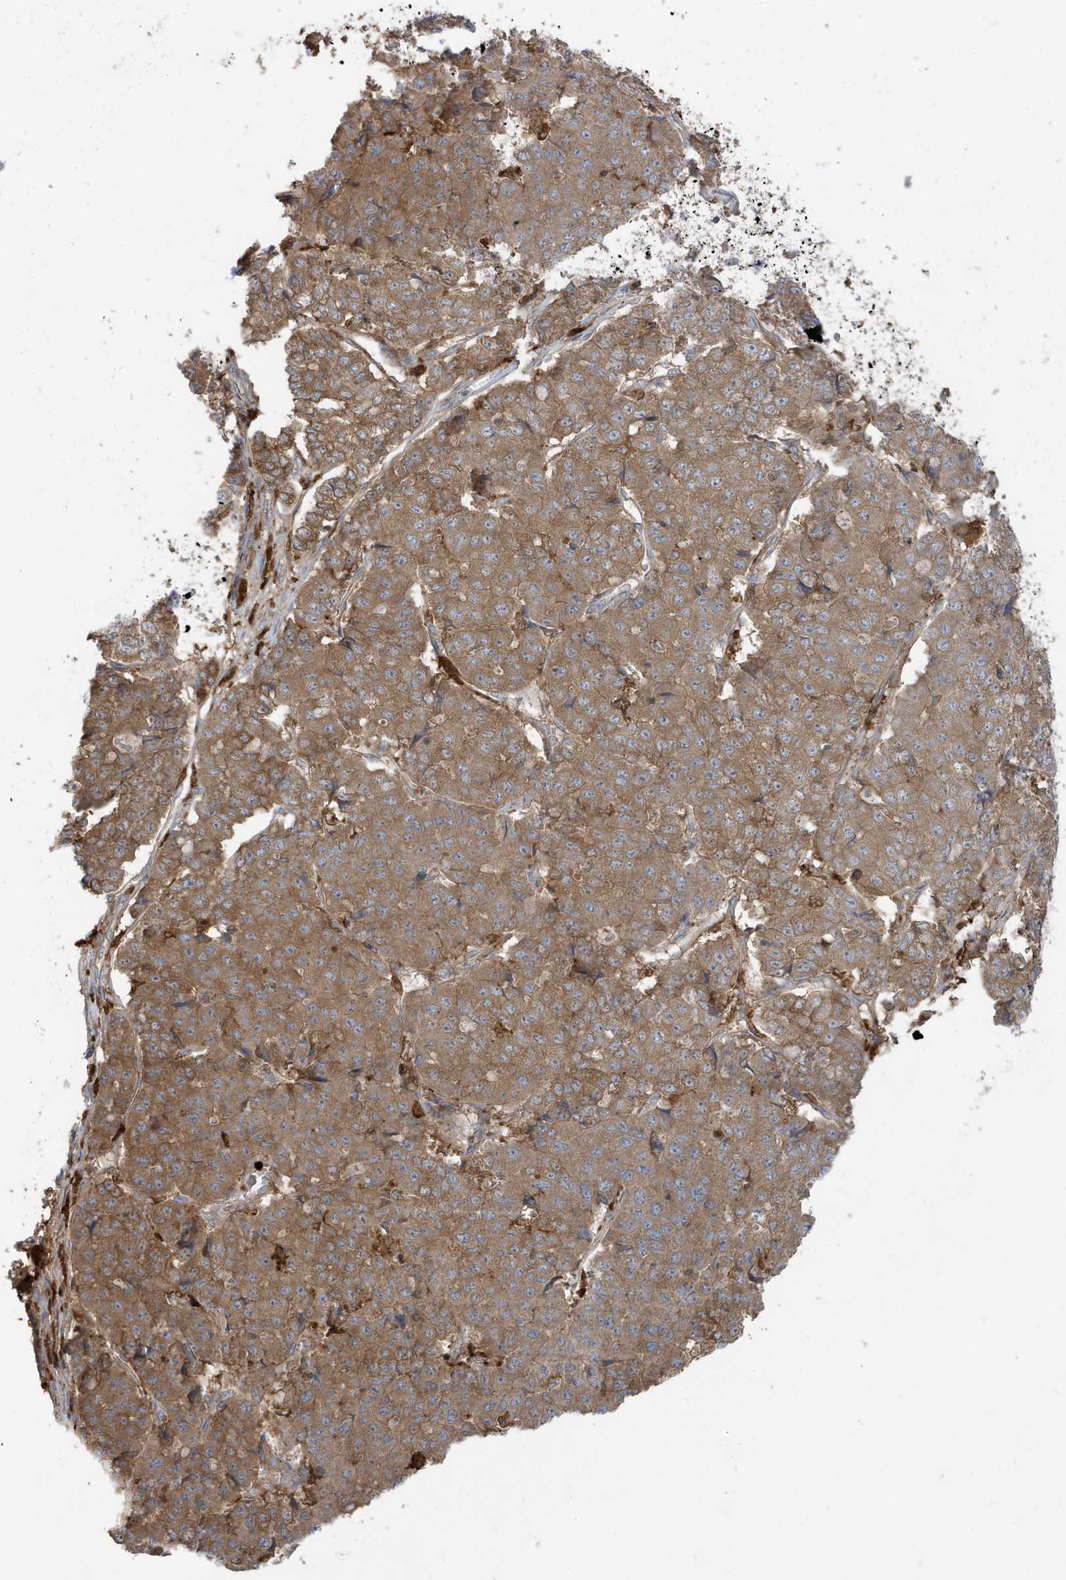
{"staining": {"intensity": "moderate", "quantity": ">75%", "location": "cytoplasmic/membranous"}, "tissue": "pancreatic cancer", "cell_type": "Tumor cells", "image_type": "cancer", "snomed": [{"axis": "morphology", "description": "Adenocarcinoma, NOS"}, {"axis": "topography", "description": "Pancreas"}], "caption": "Protein staining shows moderate cytoplasmic/membranous staining in approximately >75% of tumor cells in adenocarcinoma (pancreatic).", "gene": "ABTB1", "patient": {"sex": "male", "age": 50}}